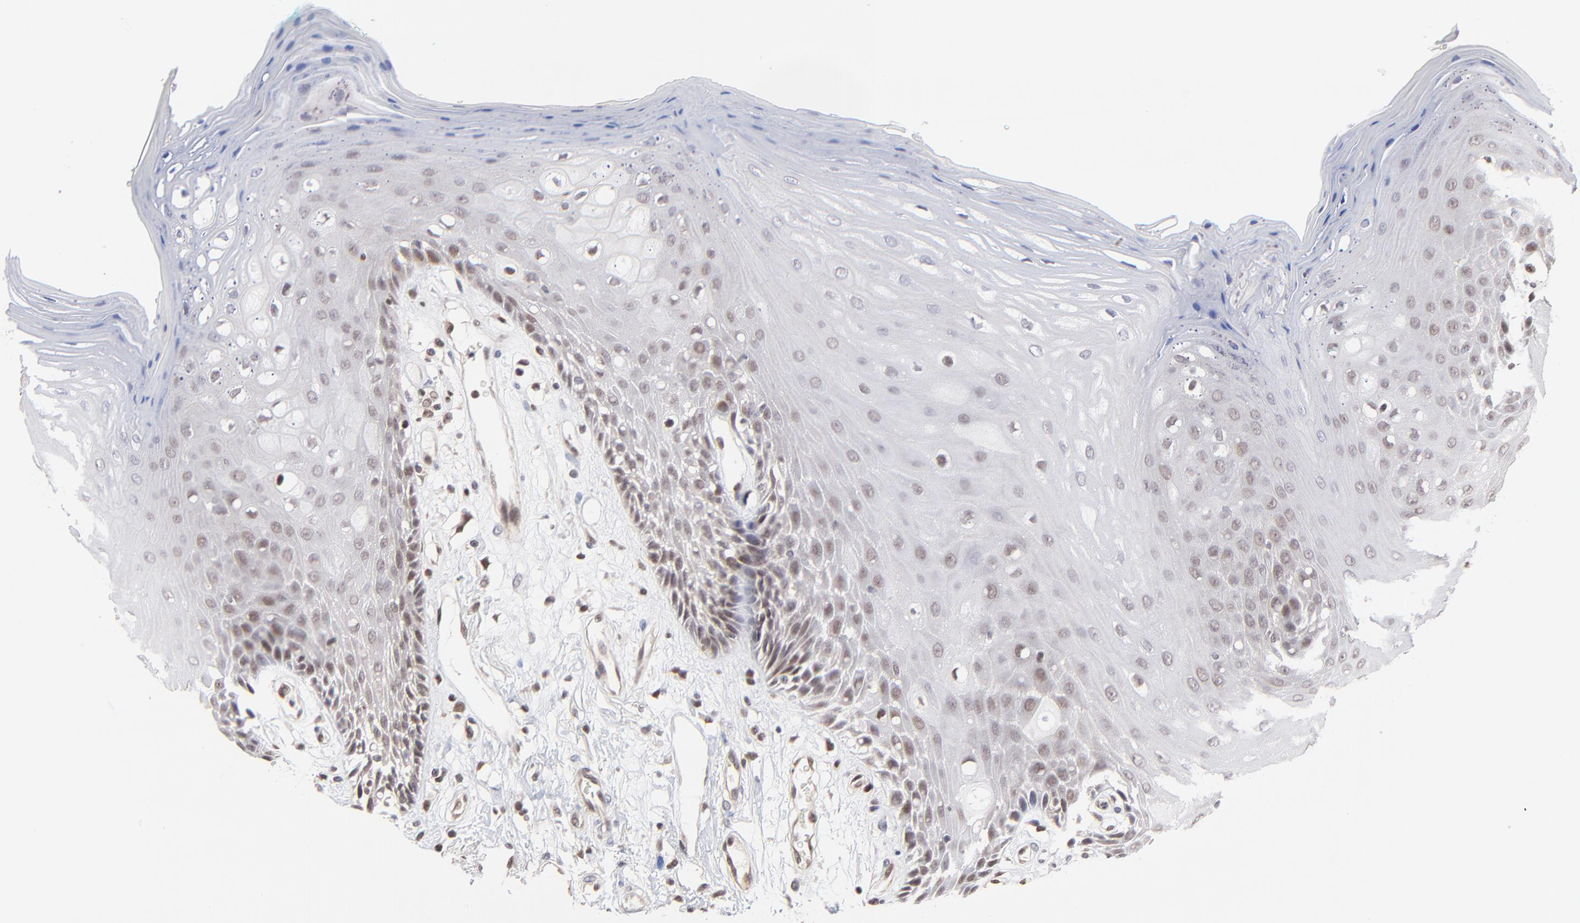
{"staining": {"intensity": "moderate", "quantity": ">75%", "location": "nuclear"}, "tissue": "oral mucosa", "cell_type": "Squamous epithelial cells", "image_type": "normal", "snomed": [{"axis": "morphology", "description": "Normal tissue, NOS"}, {"axis": "morphology", "description": "Squamous cell carcinoma, NOS"}, {"axis": "topography", "description": "Skeletal muscle"}, {"axis": "topography", "description": "Oral tissue"}, {"axis": "topography", "description": "Head-Neck"}], "caption": "Unremarkable oral mucosa exhibits moderate nuclear expression in approximately >75% of squamous epithelial cells The protein of interest is stained brown, and the nuclei are stained in blue (DAB (3,3'-diaminobenzidine) IHC with brightfield microscopy, high magnification)..", "gene": "DSN1", "patient": {"sex": "female", "age": 84}}